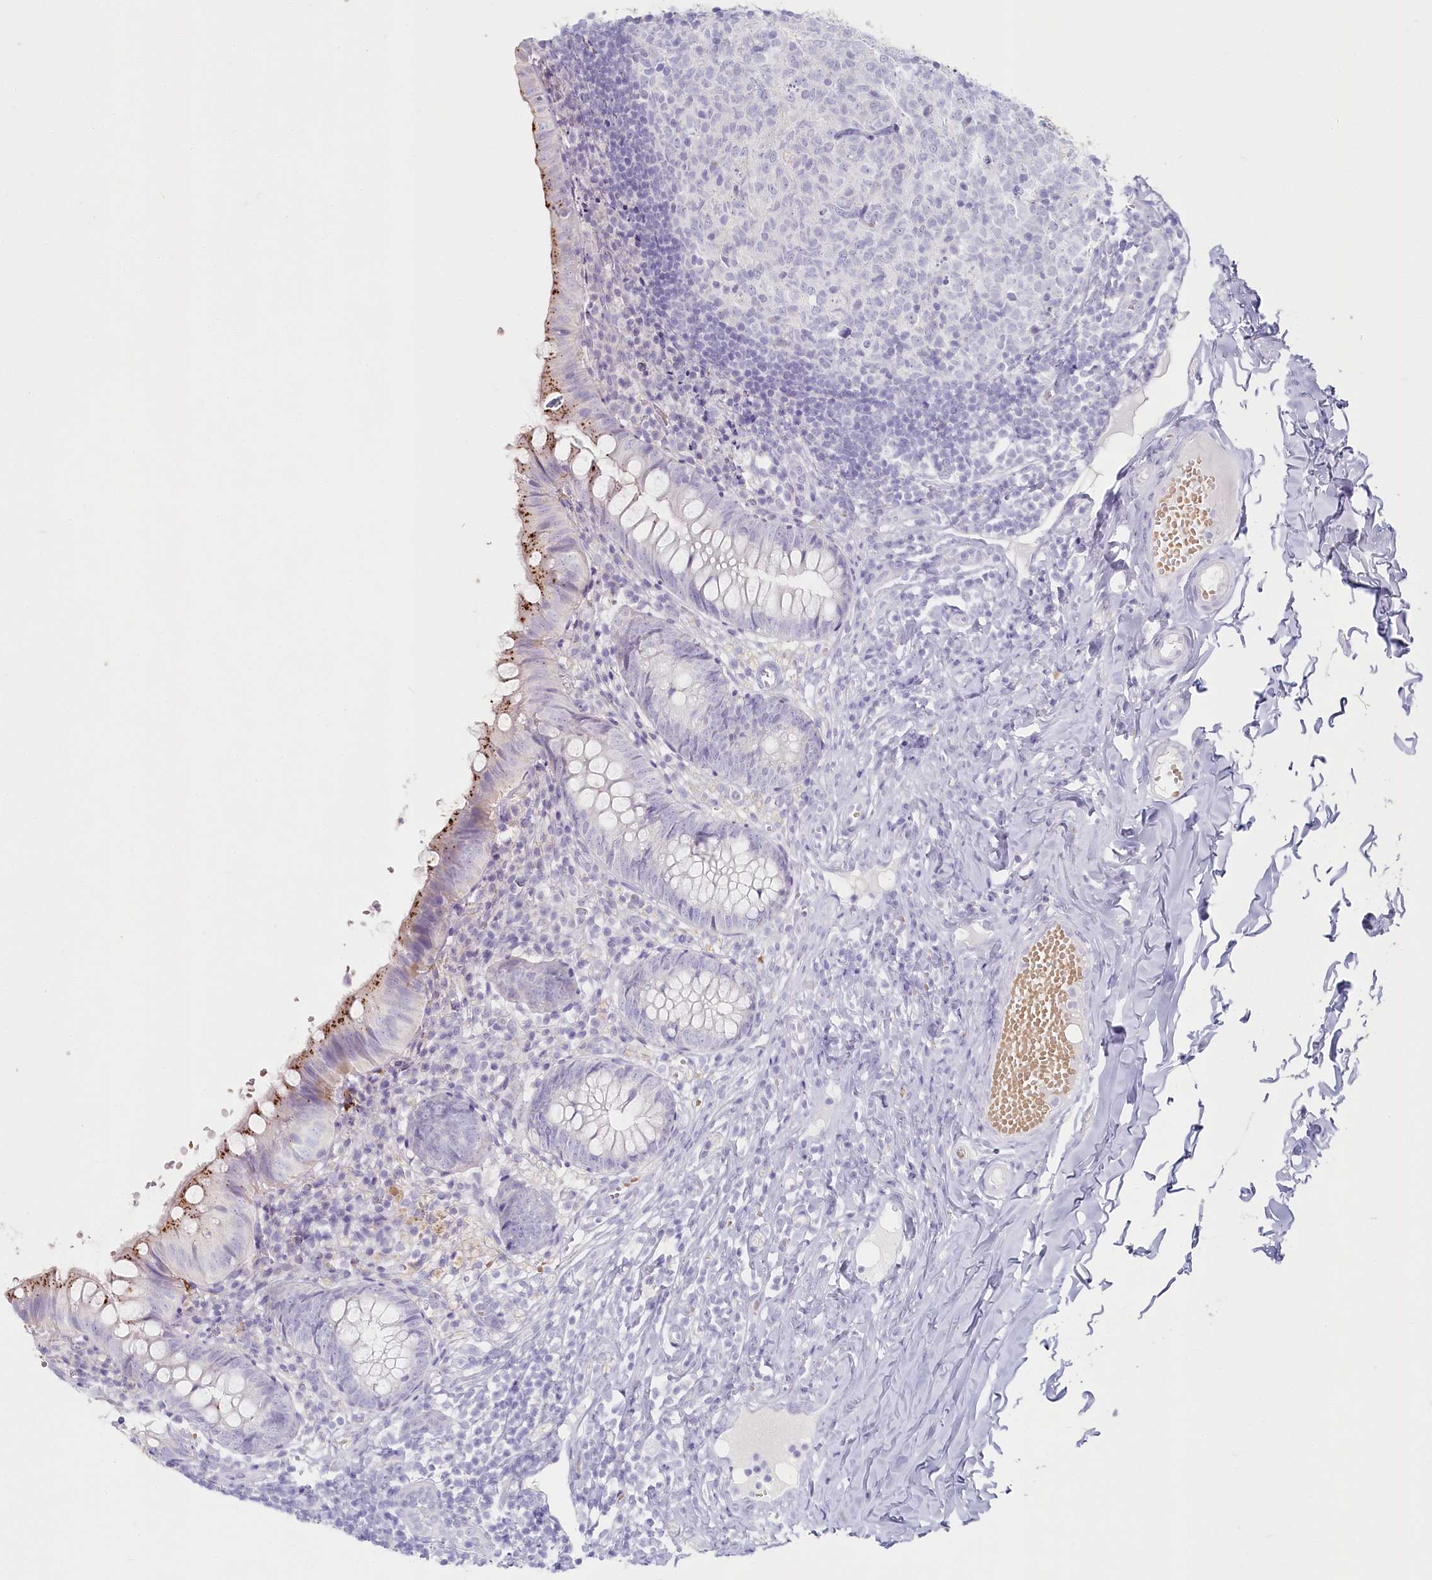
{"staining": {"intensity": "moderate", "quantity": "<25%", "location": "cytoplasmic/membranous"}, "tissue": "appendix", "cell_type": "Glandular cells", "image_type": "normal", "snomed": [{"axis": "morphology", "description": "Normal tissue, NOS"}, {"axis": "topography", "description": "Appendix"}], "caption": "DAB (3,3'-diaminobenzidine) immunohistochemical staining of unremarkable appendix displays moderate cytoplasmic/membranous protein positivity in about <25% of glandular cells. The staining was performed using DAB to visualize the protein expression in brown, while the nuclei were stained in blue with hematoxylin (Magnification: 20x).", "gene": "IFIT5", "patient": {"sex": "male", "age": 8}}